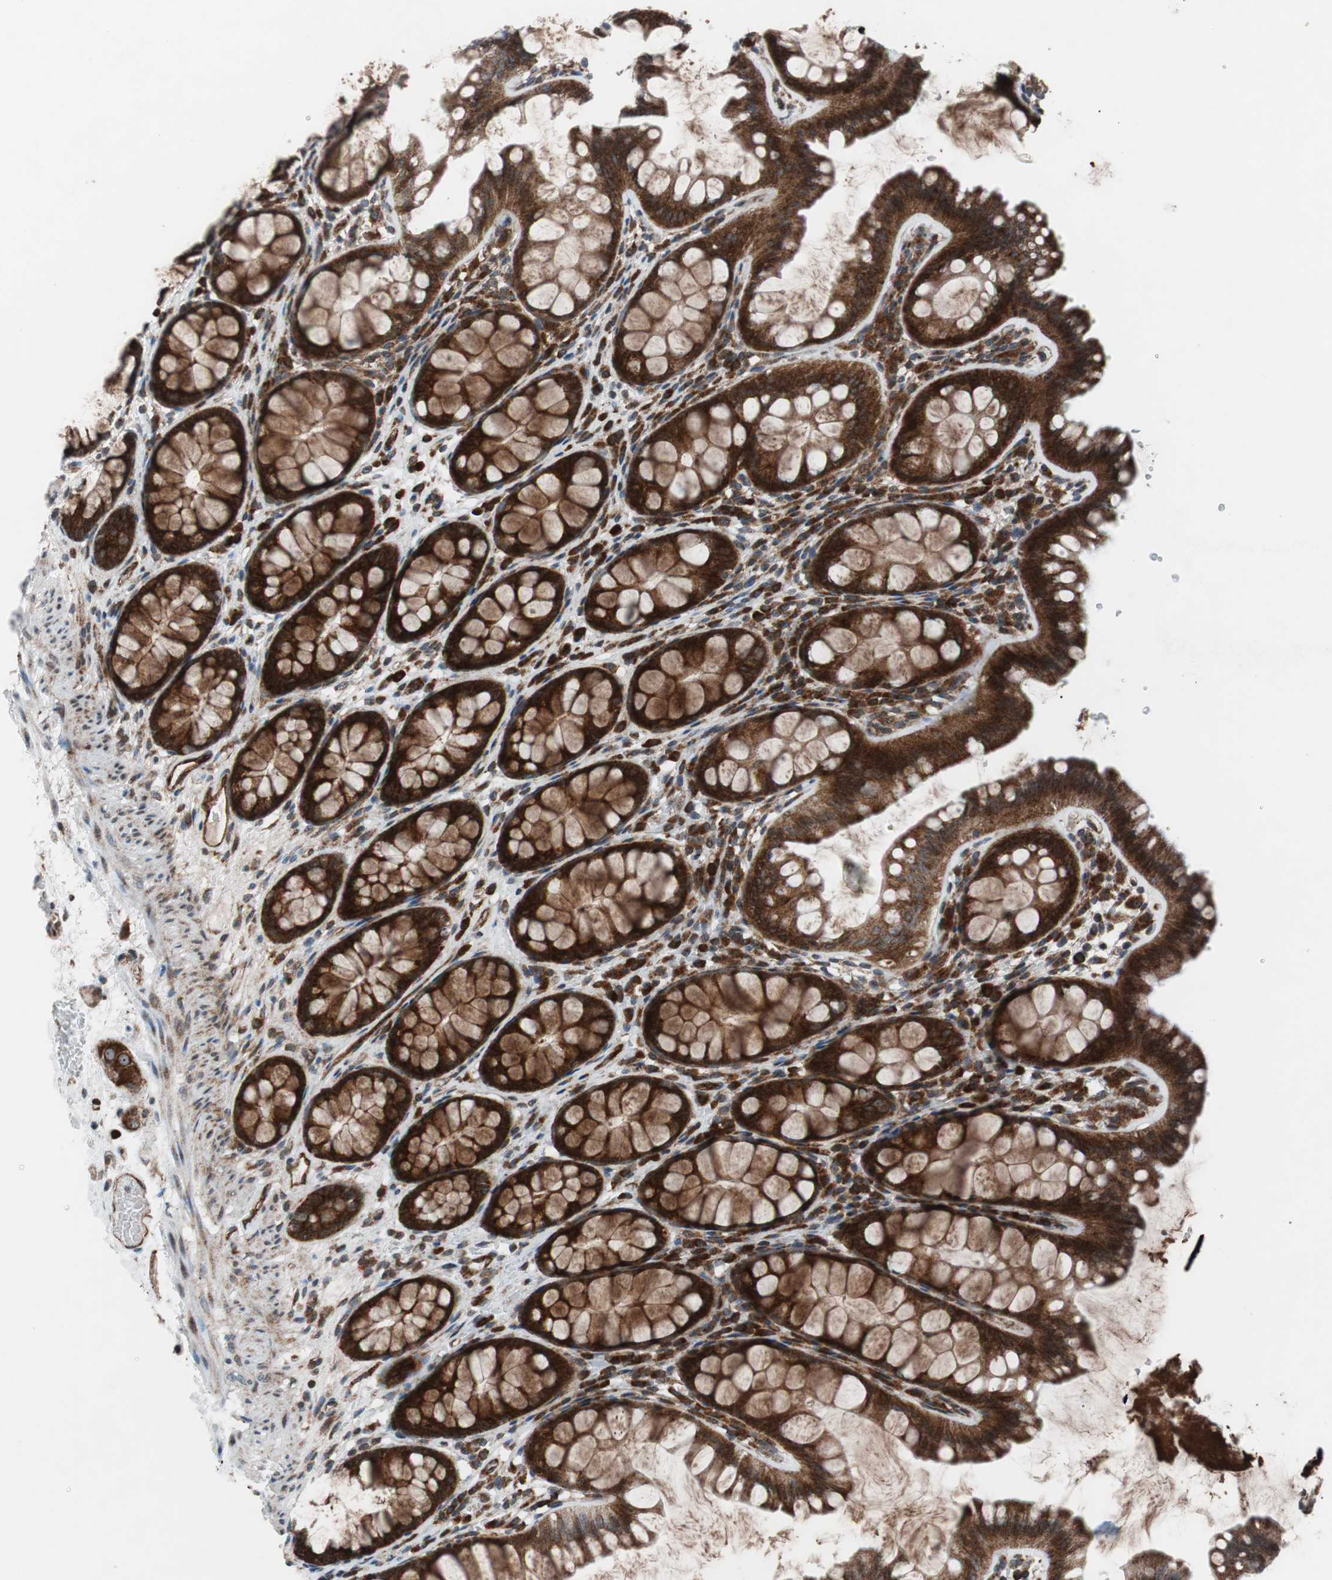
{"staining": {"intensity": "strong", "quantity": ">75%", "location": "cytoplasmic/membranous"}, "tissue": "colon", "cell_type": "Endothelial cells", "image_type": "normal", "snomed": [{"axis": "morphology", "description": "Normal tissue, NOS"}, {"axis": "topography", "description": "Colon"}], "caption": "Brown immunohistochemical staining in unremarkable human colon shows strong cytoplasmic/membranous expression in approximately >75% of endothelial cells. (DAB (3,3'-diaminobenzidine) = brown stain, brightfield microscopy at high magnification).", "gene": "CCL14", "patient": {"sex": "female", "age": 55}}